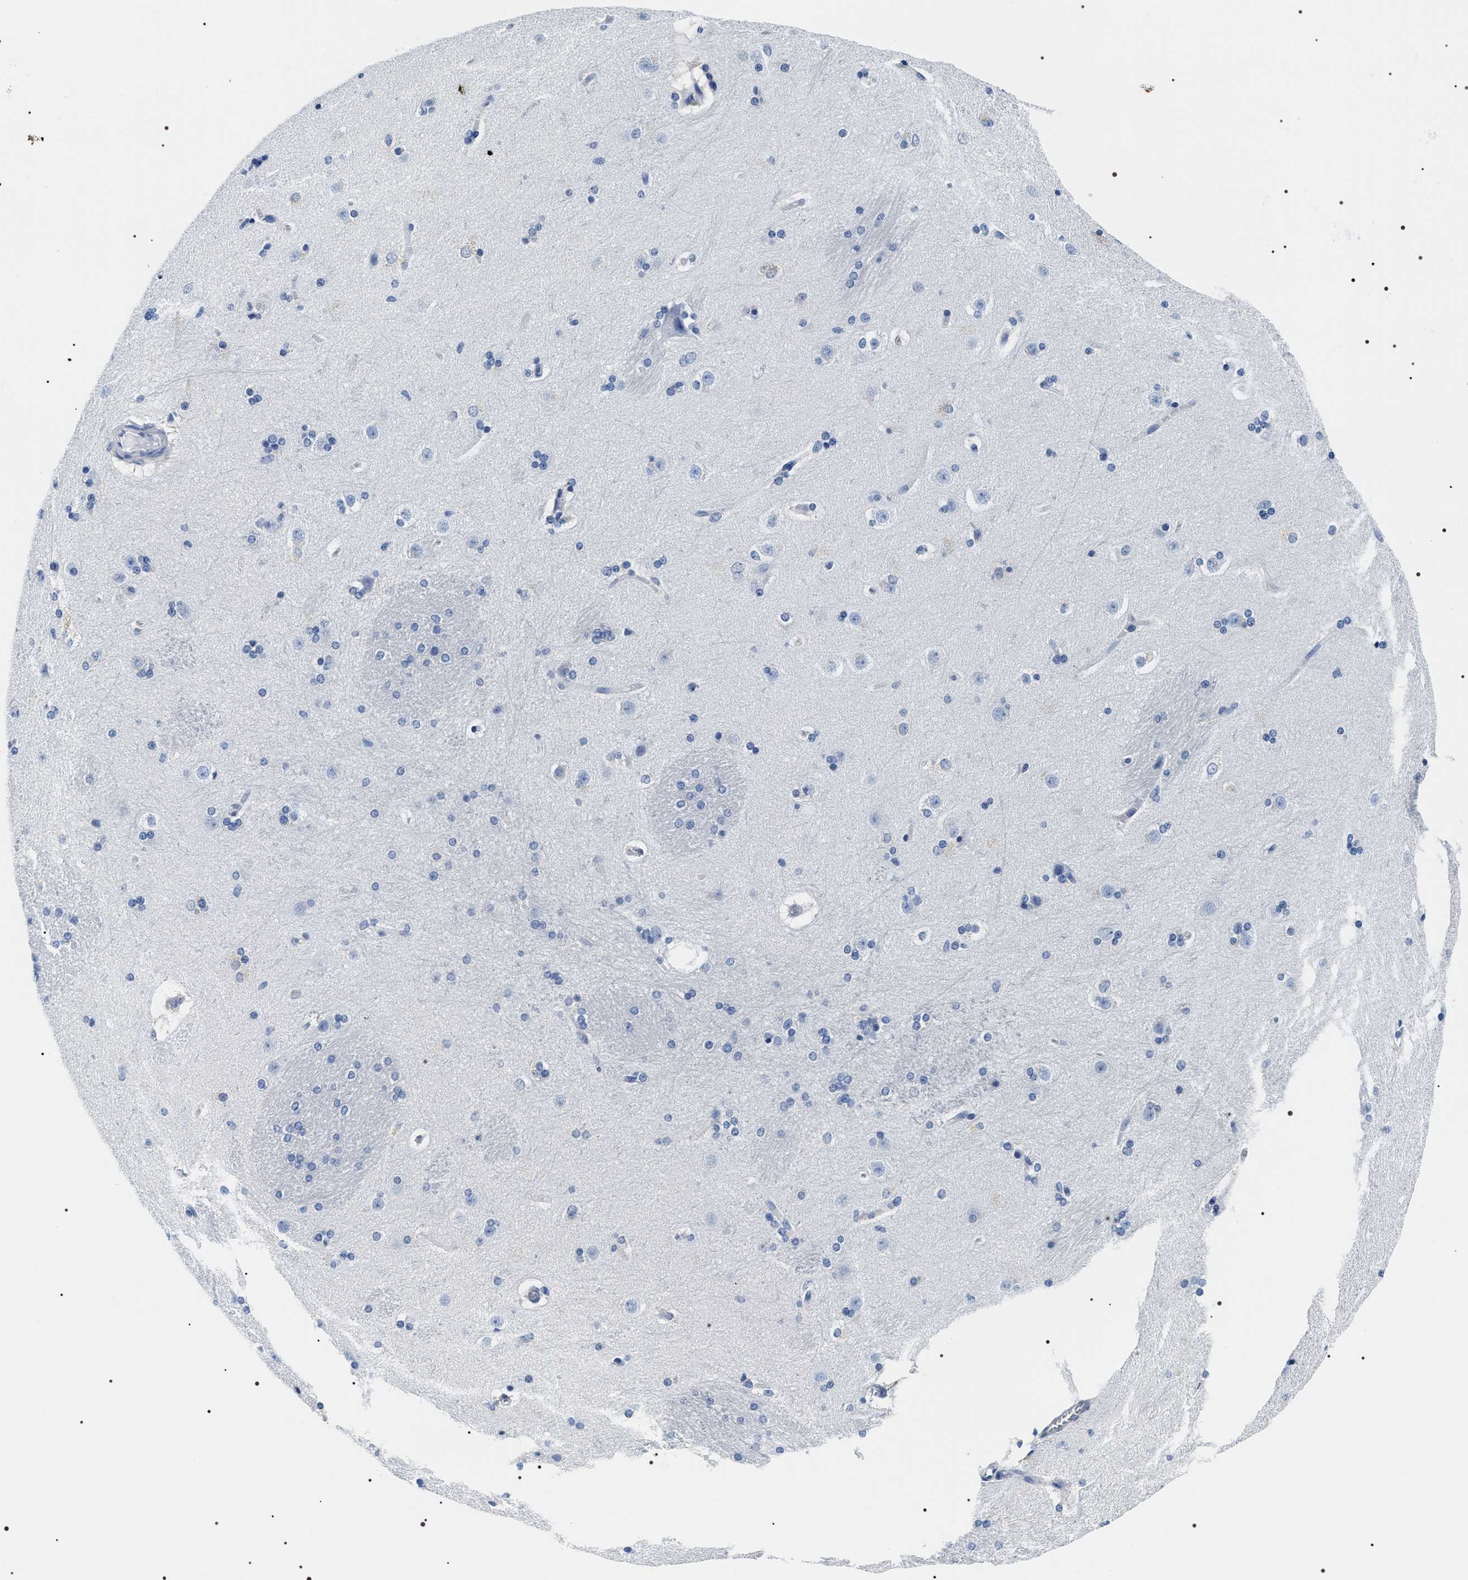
{"staining": {"intensity": "negative", "quantity": "none", "location": "none"}, "tissue": "caudate", "cell_type": "Glial cells", "image_type": "normal", "snomed": [{"axis": "morphology", "description": "Normal tissue, NOS"}, {"axis": "topography", "description": "Lateral ventricle wall"}], "caption": "The immunohistochemistry histopathology image has no significant staining in glial cells of caudate. Brightfield microscopy of immunohistochemistry (IHC) stained with DAB (3,3'-diaminobenzidine) (brown) and hematoxylin (blue), captured at high magnification.", "gene": "ADH4", "patient": {"sex": "female", "age": 19}}